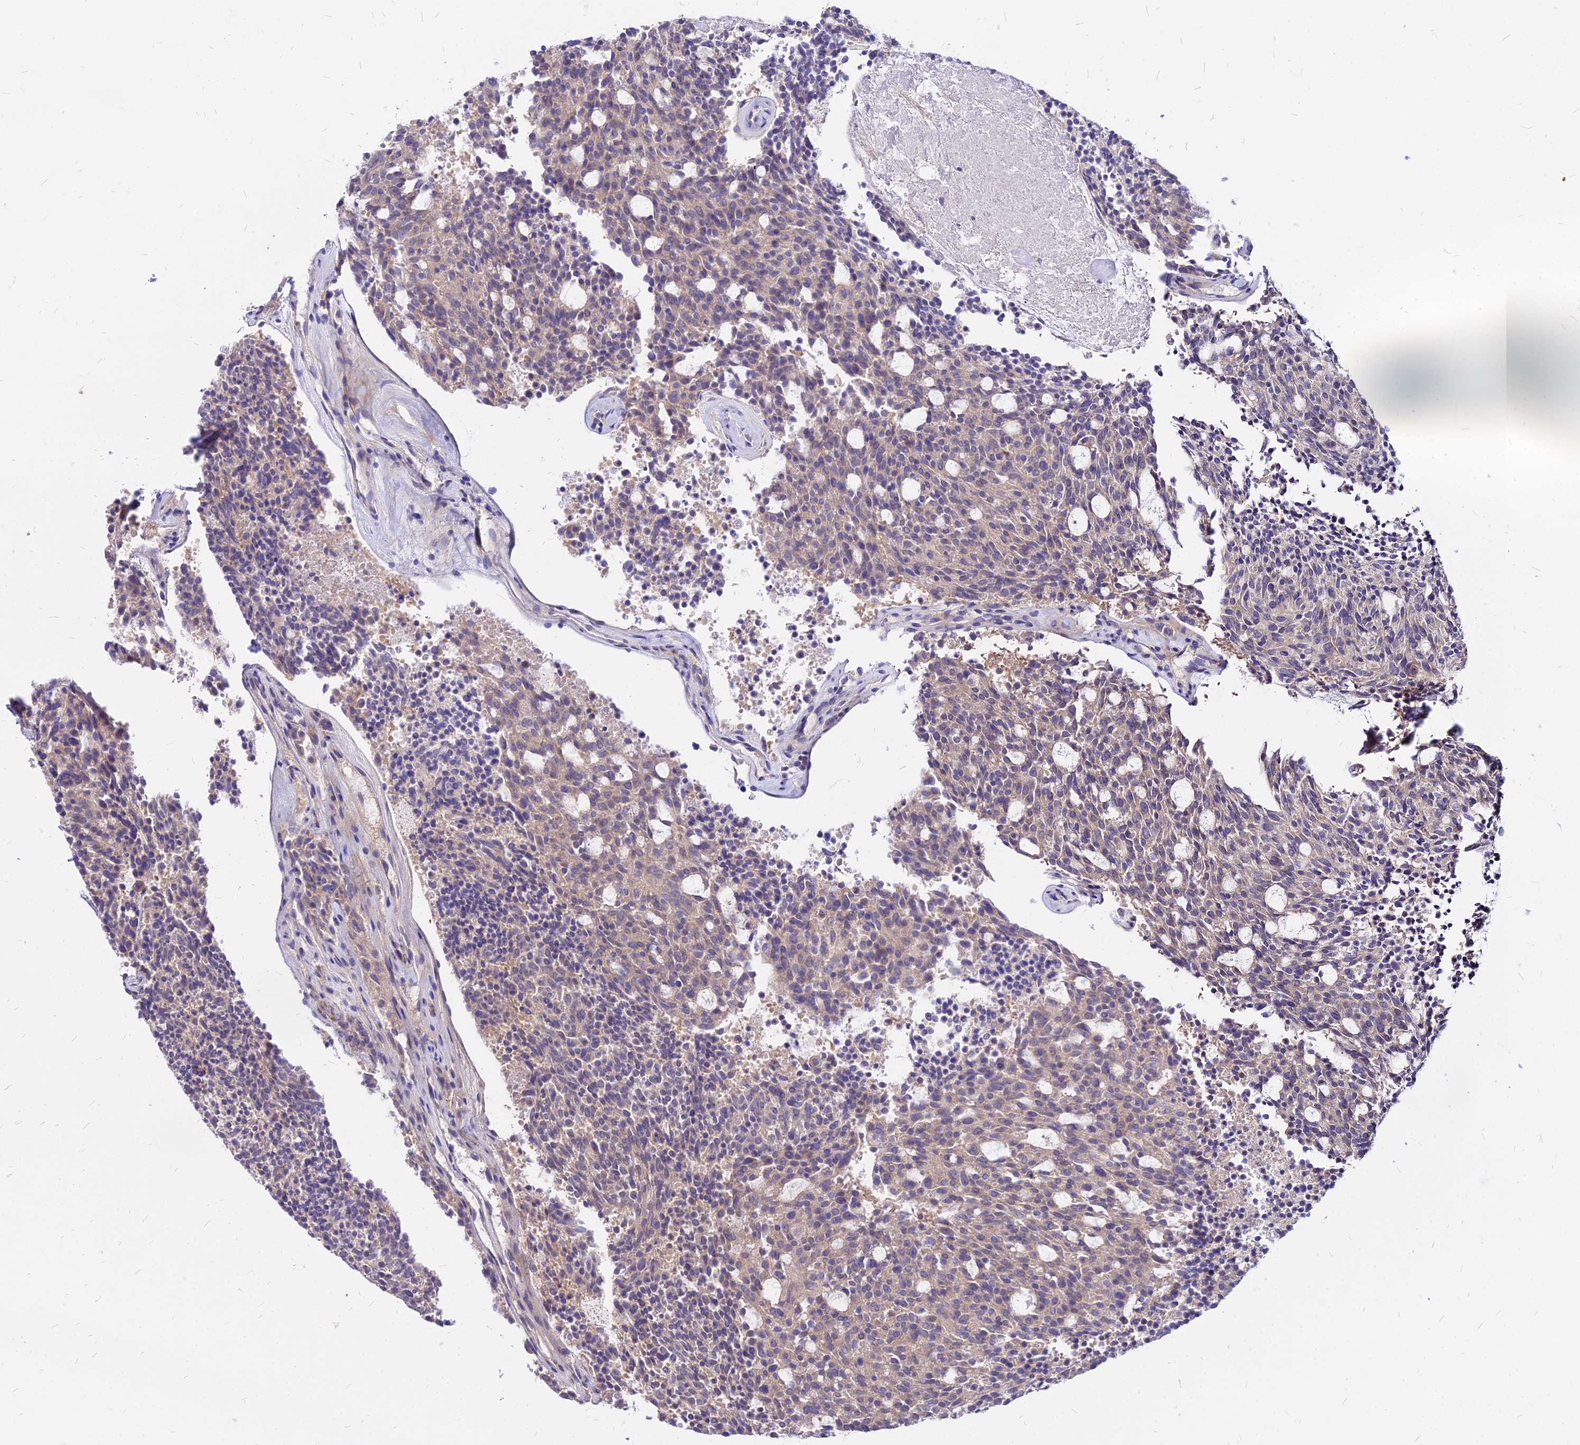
{"staining": {"intensity": "weak", "quantity": "25%-75%", "location": "cytoplasmic/membranous"}, "tissue": "carcinoid", "cell_type": "Tumor cells", "image_type": "cancer", "snomed": [{"axis": "morphology", "description": "Carcinoid, malignant, NOS"}, {"axis": "topography", "description": "Pancreas"}], "caption": "Weak cytoplasmic/membranous expression for a protein is present in approximately 25%-75% of tumor cells of carcinoid using IHC.", "gene": "COMMD10", "patient": {"sex": "female", "age": 54}}